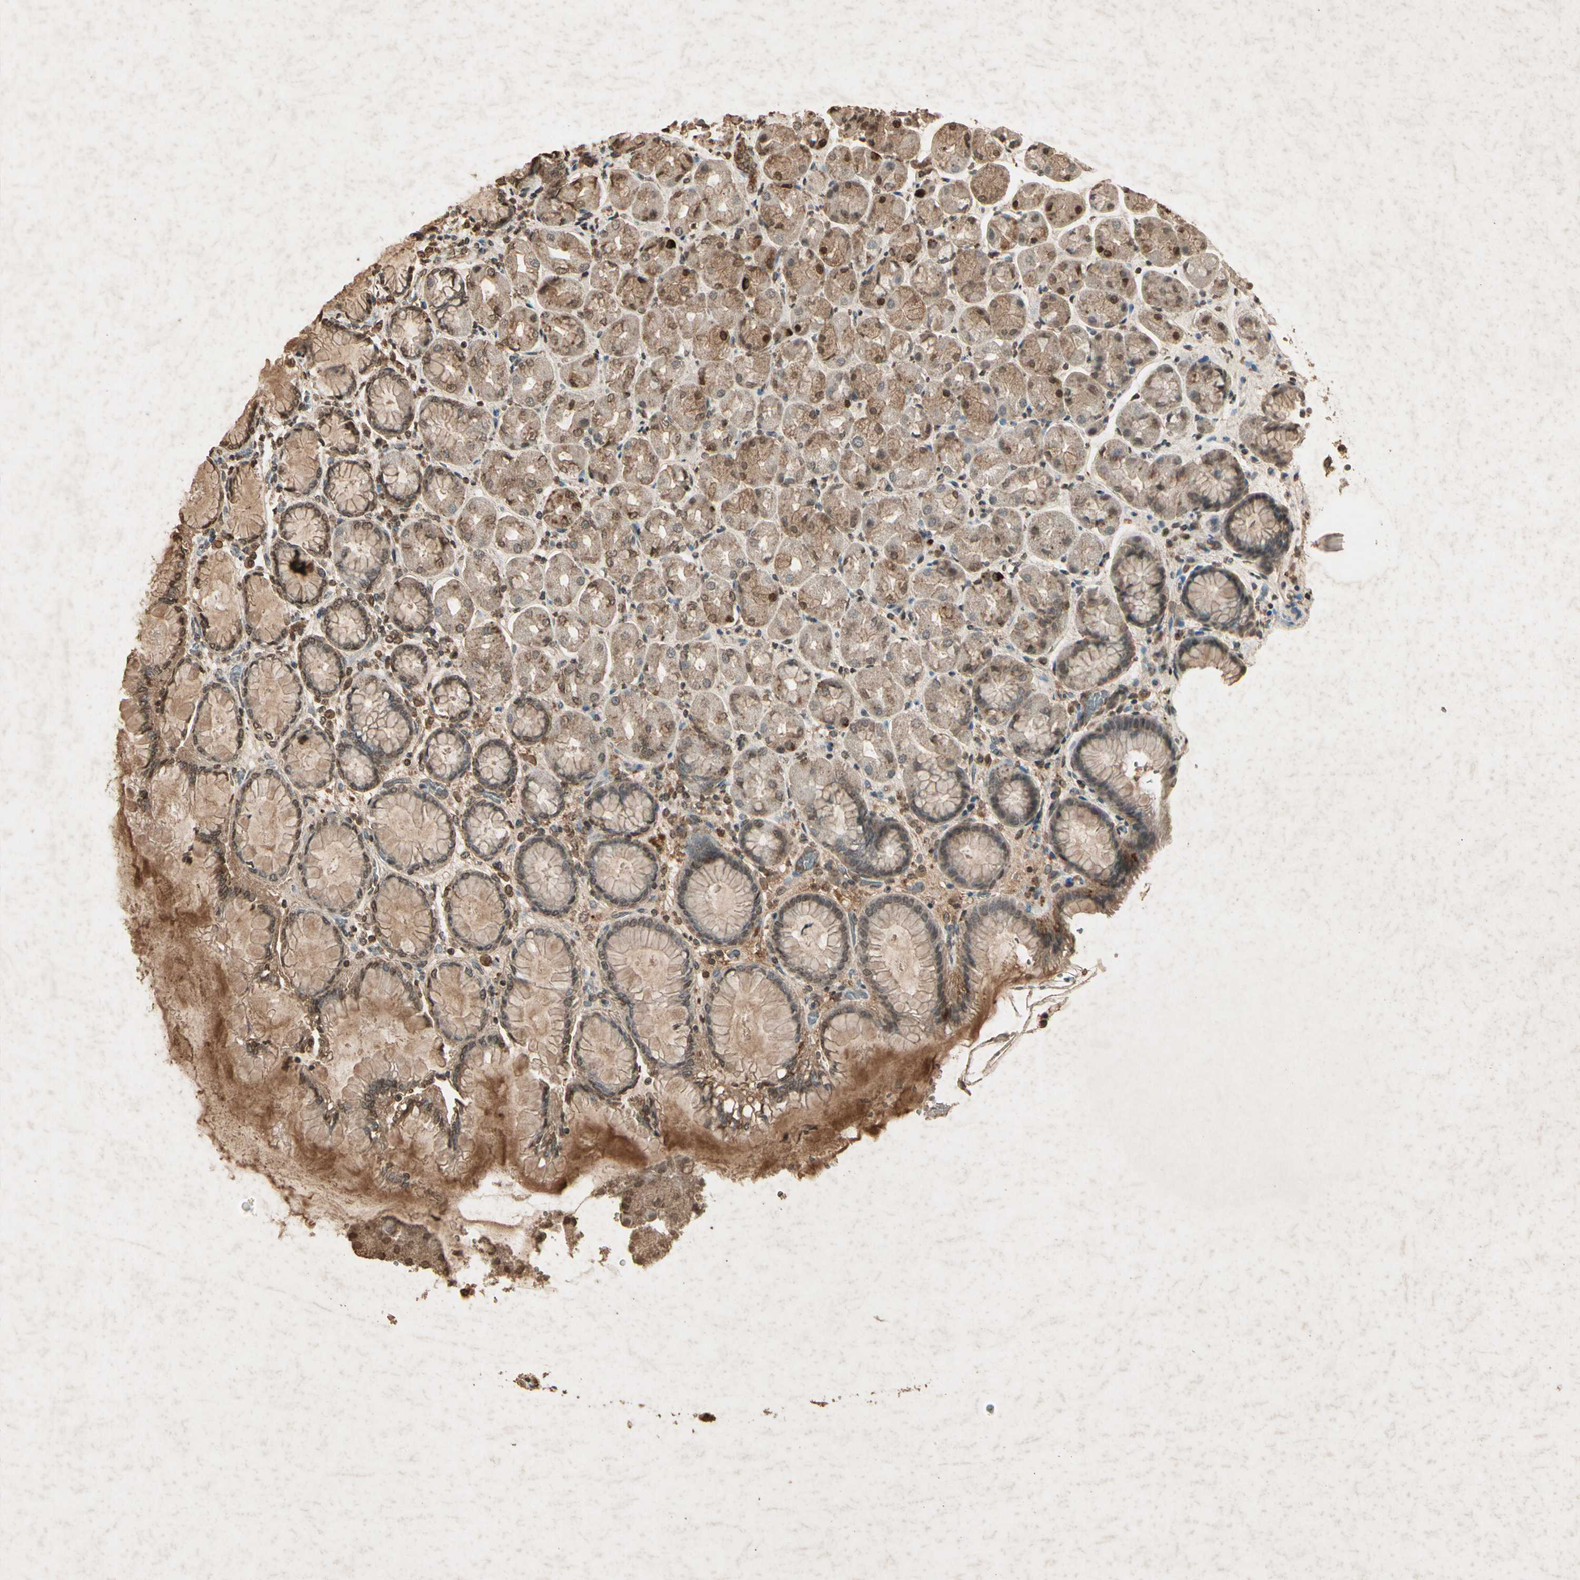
{"staining": {"intensity": "moderate", "quantity": ">75%", "location": "cytoplasmic/membranous"}, "tissue": "stomach", "cell_type": "Glandular cells", "image_type": "normal", "snomed": [{"axis": "morphology", "description": "Normal tissue, NOS"}, {"axis": "topography", "description": "Stomach, upper"}], "caption": "Stomach was stained to show a protein in brown. There is medium levels of moderate cytoplasmic/membranous staining in approximately >75% of glandular cells. Nuclei are stained in blue.", "gene": "GC", "patient": {"sex": "female", "age": 56}}